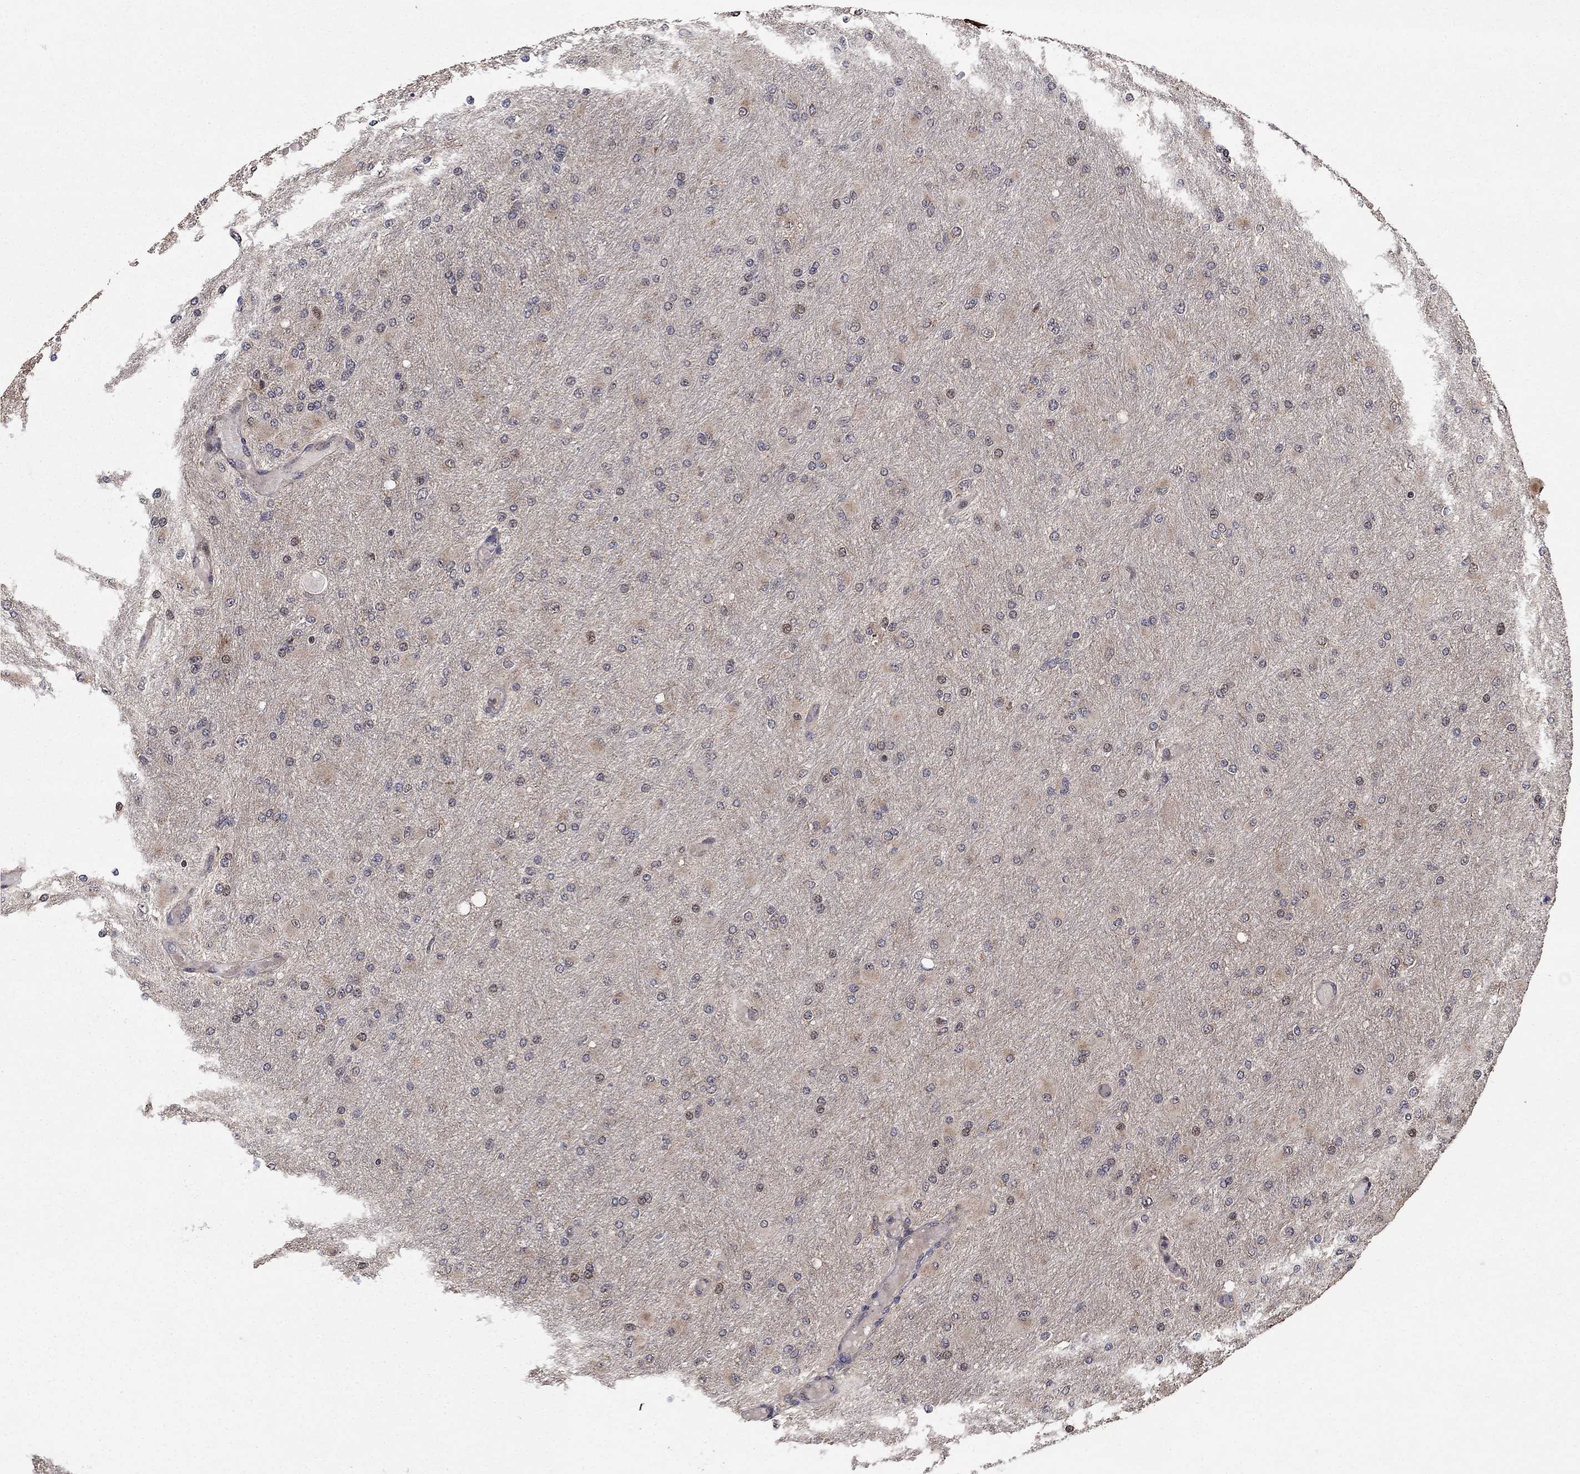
{"staining": {"intensity": "moderate", "quantity": "25%-75%", "location": "cytoplasmic/membranous,nuclear"}, "tissue": "glioma", "cell_type": "Tumor cells", "image_type": "cancer", "snomed": [{"axis": "morphology", "description": "Glioma, malignant, High grade"}, {"axis": "topography", "description": "Cerebral cortex"}], "caption": "Immunohistochemical staining of human glioma demonstrates moderate cytoplasmic/membranous and nuclear protein expression in approximately 25%-75% of tumor cells.", "gene": "LPCAT4", "patient": {"sex": "female", "age": 36}}